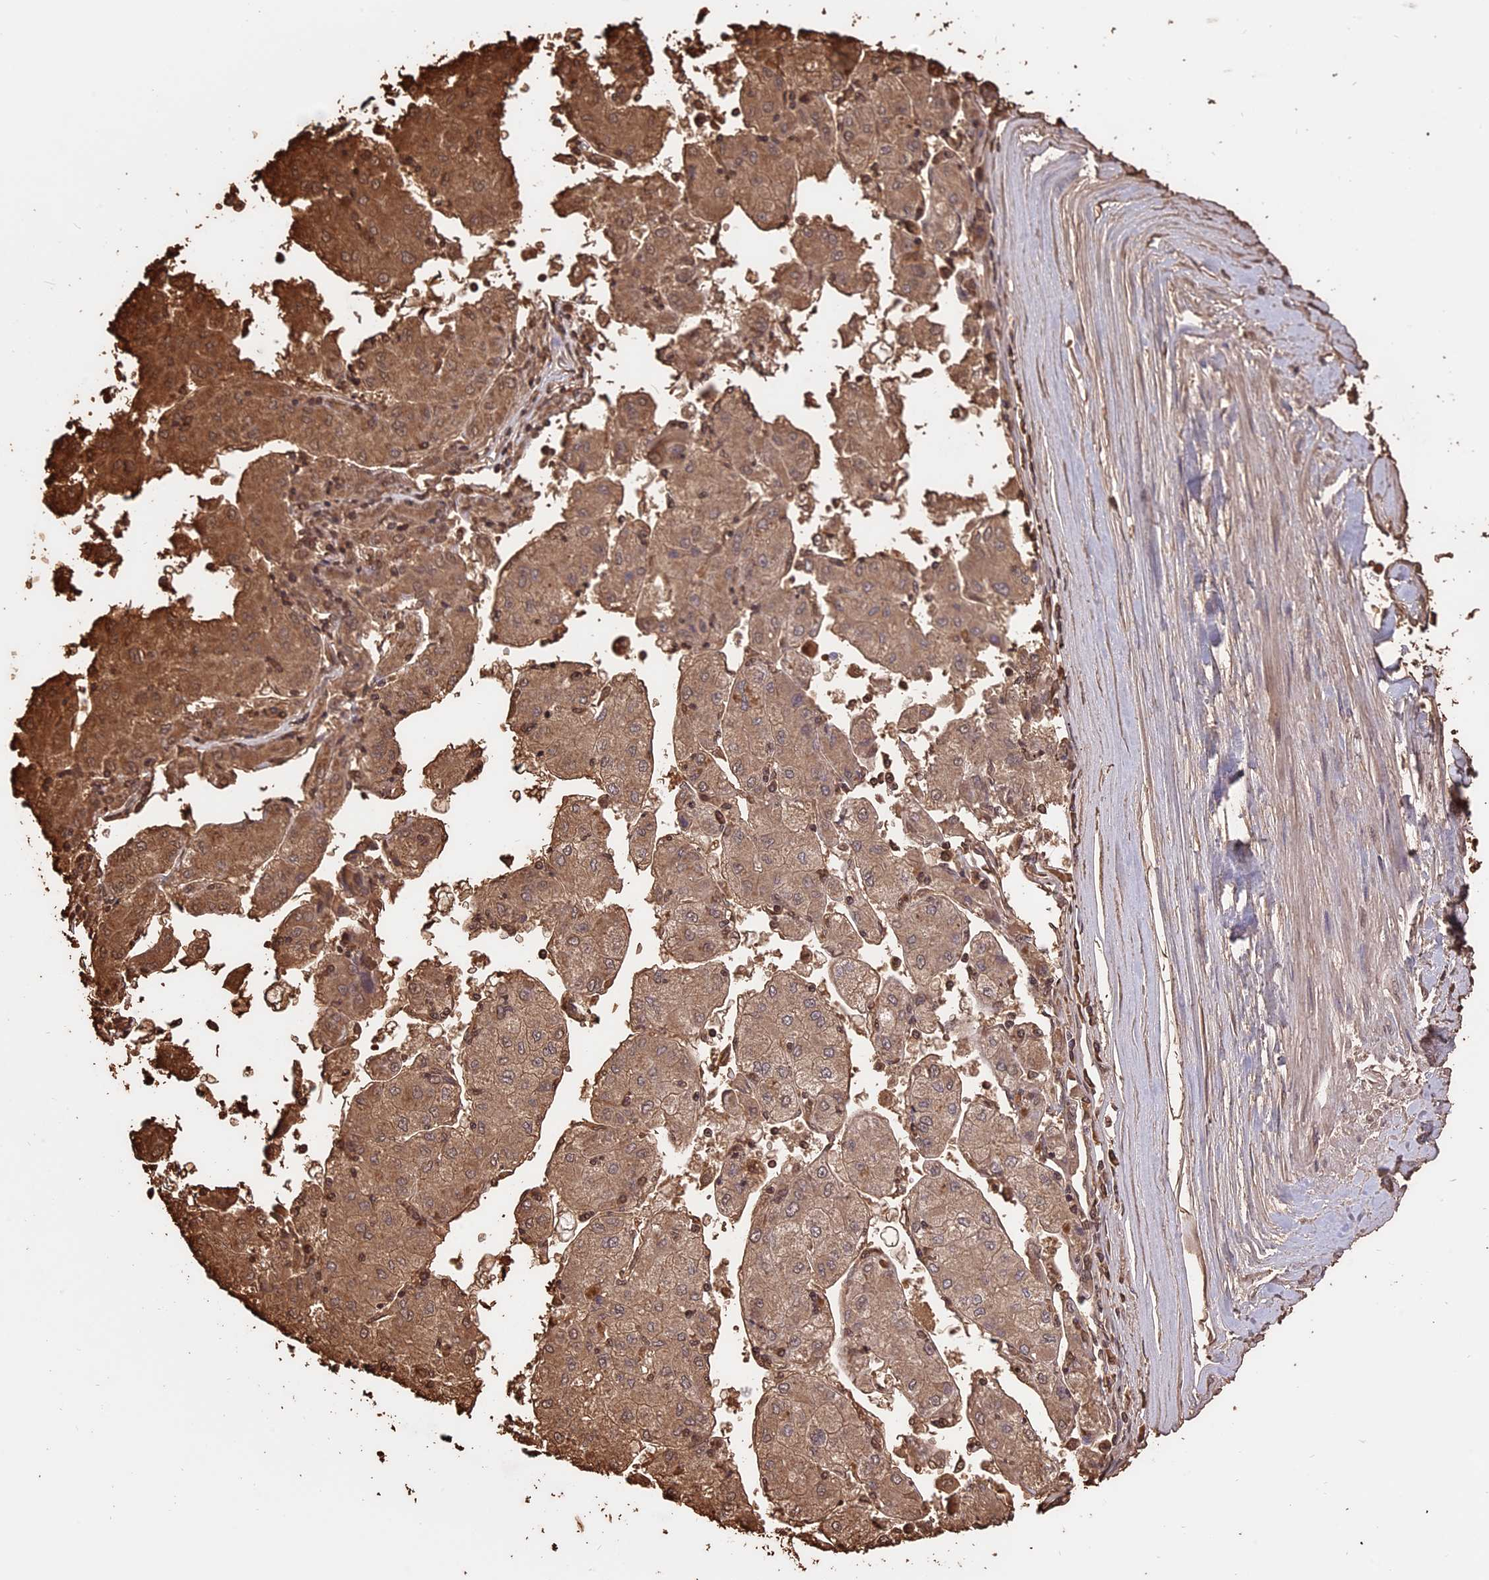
{"staining": {"intensity": "moderate", "quantity": ">75%", "location": "cytoplasmic/membranous"}, "tissue": "liver cancer", "cell_type": "Tumor cells", "image_type": "cancer", "snomed": [{"axis": "morphology", "description": "Carcinoma, Hepatocellular, NOS"}, {"axis": "topography", "description": "Liver"}], "caption": "DAB immunohistochemical staining of human hepatocellular carcinoma (liver) shows moderate cytoplasmic/membranous protein positivity in approximately >75% of tumor cells.", "gene": "TTC4", "patient": {"sex": "male", "age": 72}}